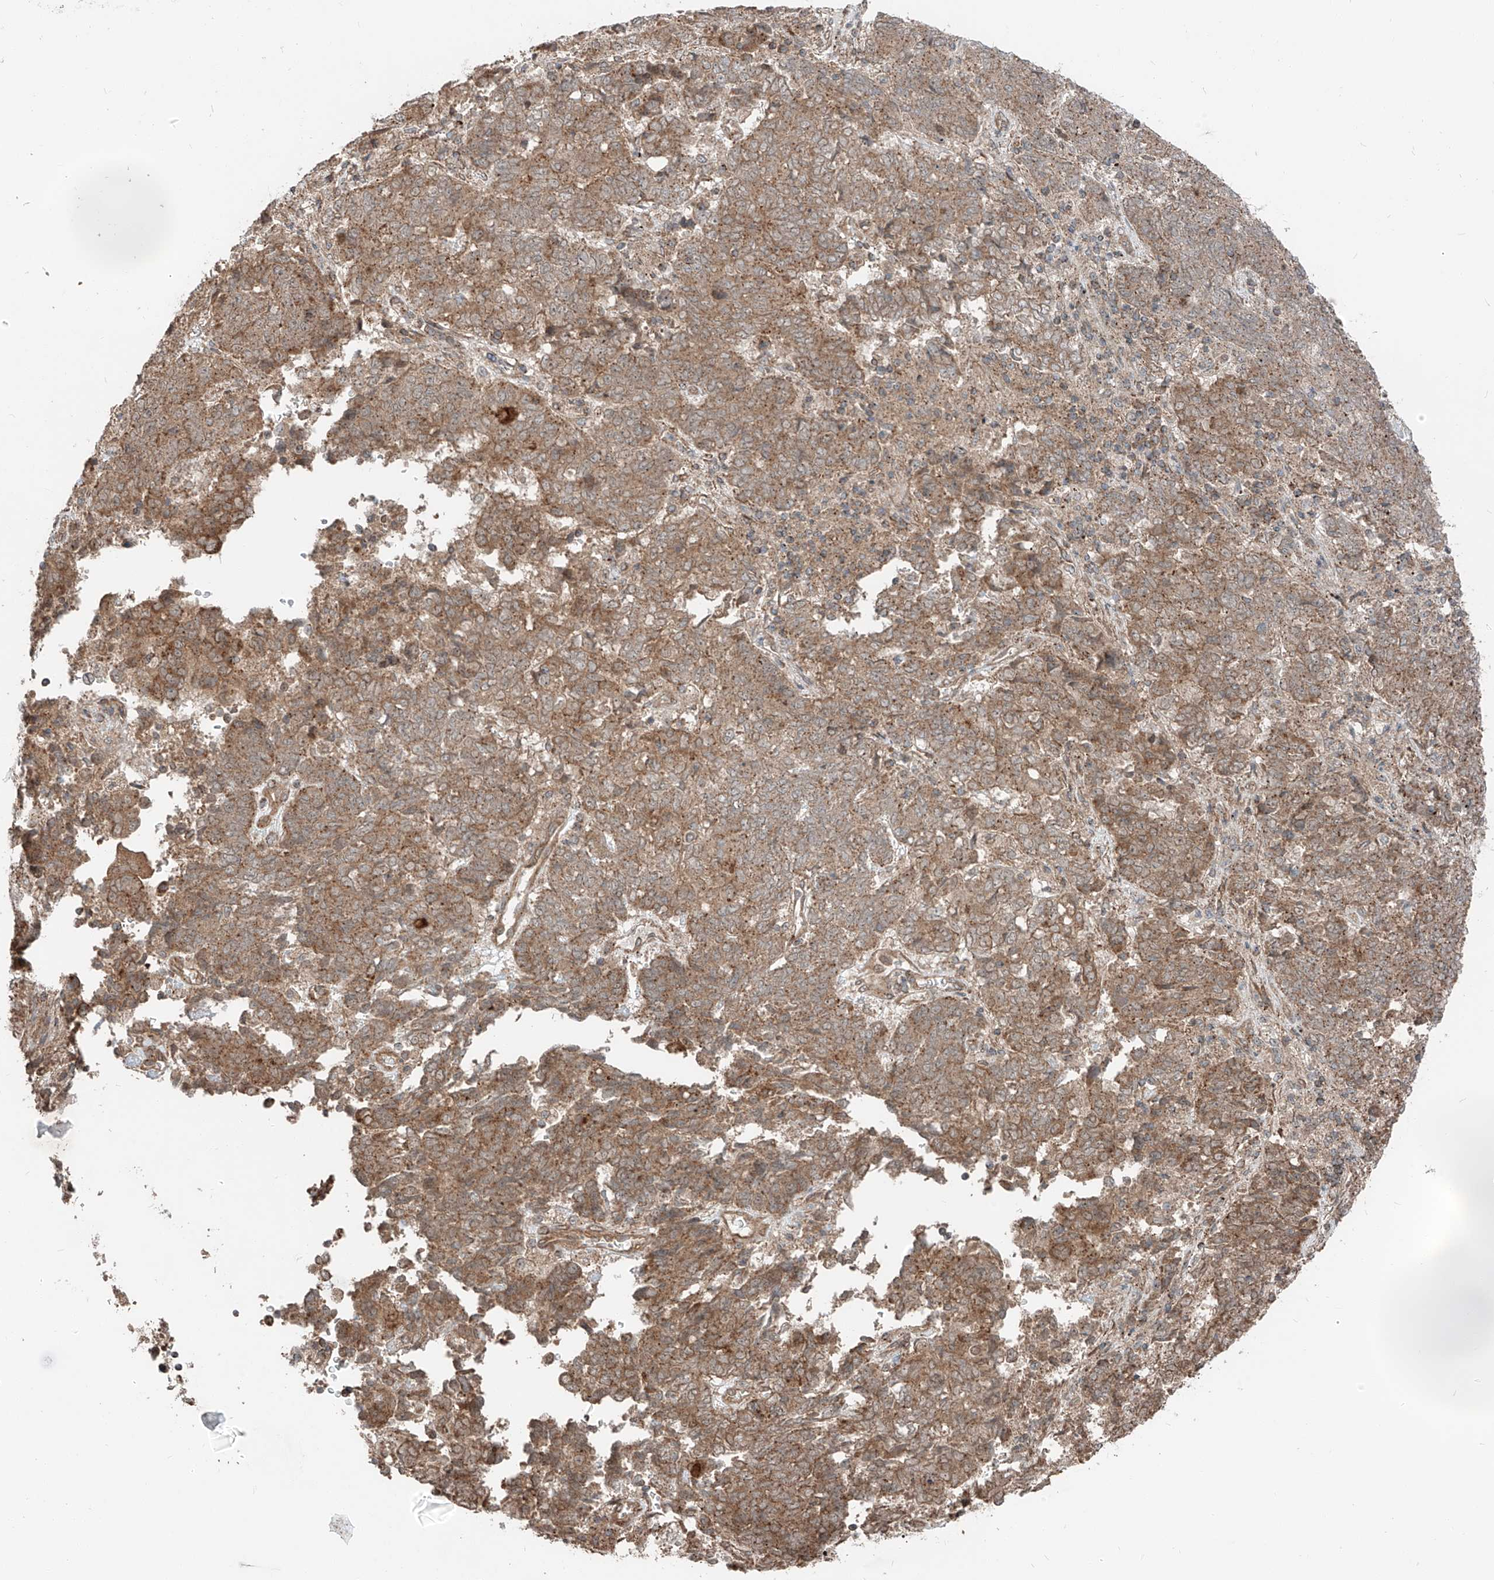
{"staining": {"intensity": "moderate", "quantity": ">75%", "location": "cytoplasmic/membranous"}, "tissue": "endometrial cancer", "cell_type": "Tumor cells", "image_type": "cancer", "snomed": [{"axis": "morphology", "description": "Adenocarcinoma, NOS"}, {"axis": "topography", "description": "Endometrium"}], "caption": "Adenocarcinoma (endometrial) stained with DAB (3,3'-diaminobenzidine) immunohistochemistry reveals medium levels of moderate cytoplasmic/membranous expression in approximately >75% of tumor cells. The staining is performed using DAB brown chromogen to label protein expression. The nuclei are counter-stained blue using hematoxylin.", "gene": "CEP162", "patient": {"sex": "female", "age": 80}}